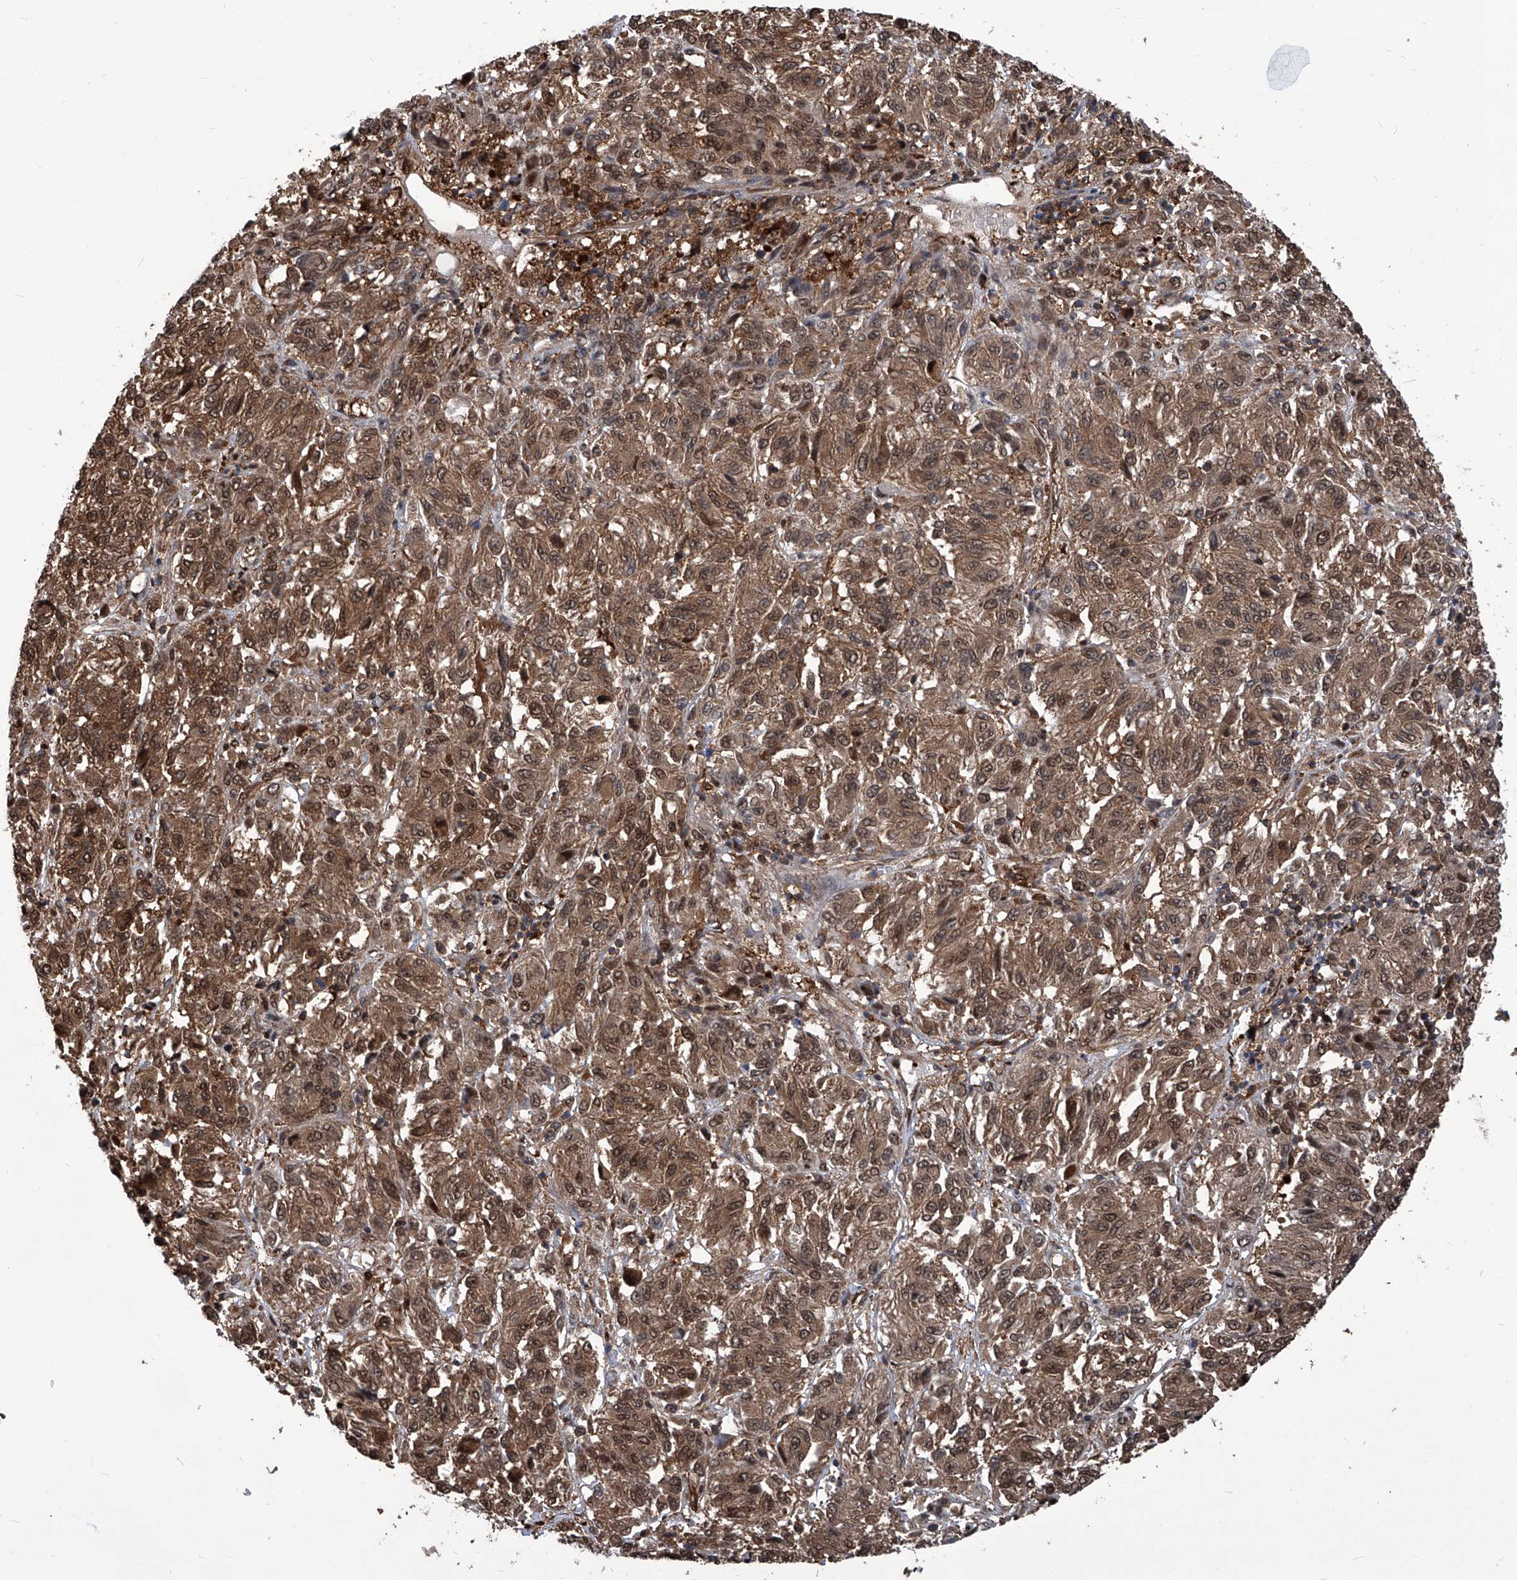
{"staining": {"intensity": "strong", "quantity": ">75%", "location": "cytoplasmic/membranous,nuclear"}, "tissue": "melanoma", "cell_type": "Tumor cells", "image_type": "cancer", "snomed": [{"axis": "morphology", "description": "Malignant melanoma, Metastatic site"}, {"axis": "topography", "description": "Lung"}], "caption": "This is an image of immunohistochemistry (IHC) staining of melanoma, which shows strong expression in the cytoplasmic/membranous and nuclear of tumor cells.", "gene": "PSMB1", "patient": {"sex": "male", "age": 64}}